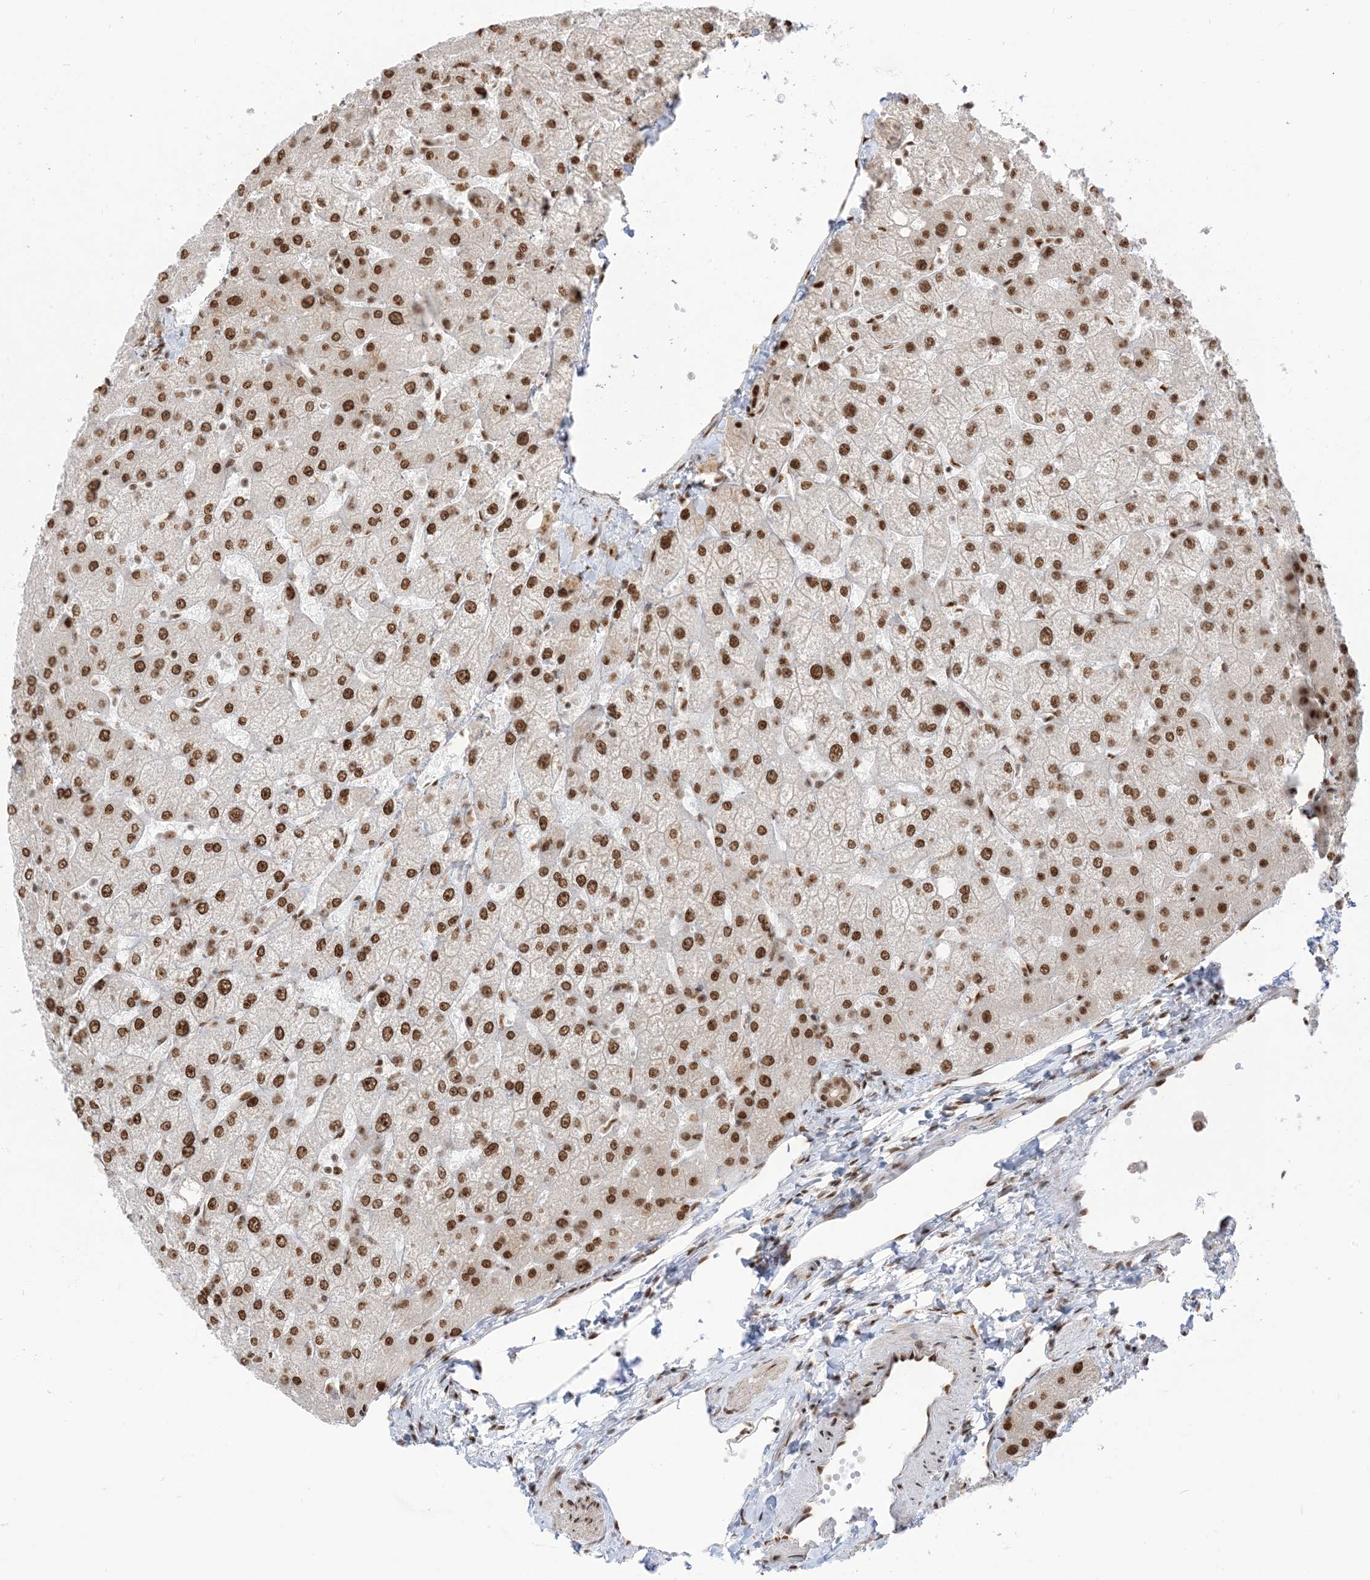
{"staining": {"intensity": "moderate", "quantity": ">75%", "location": "nuclear"}, "tissue": "liver", "cell_type": "Cholangiocytes", "image_type": "normal", "snomed": [{"axis": "morphology", "description": "Normal tissue, NOS"}, {"axis": "topography", "description": "Liver"}], "caption": "IHC micrograph of unremarkable human liver stained for a protein (brown), which demonstrates medium levels of moderate nuclear staining in approximately >75% of cholangiocytes.", "gene": "ARGLU1", "patient": {"sex": "female", "age": 54}}